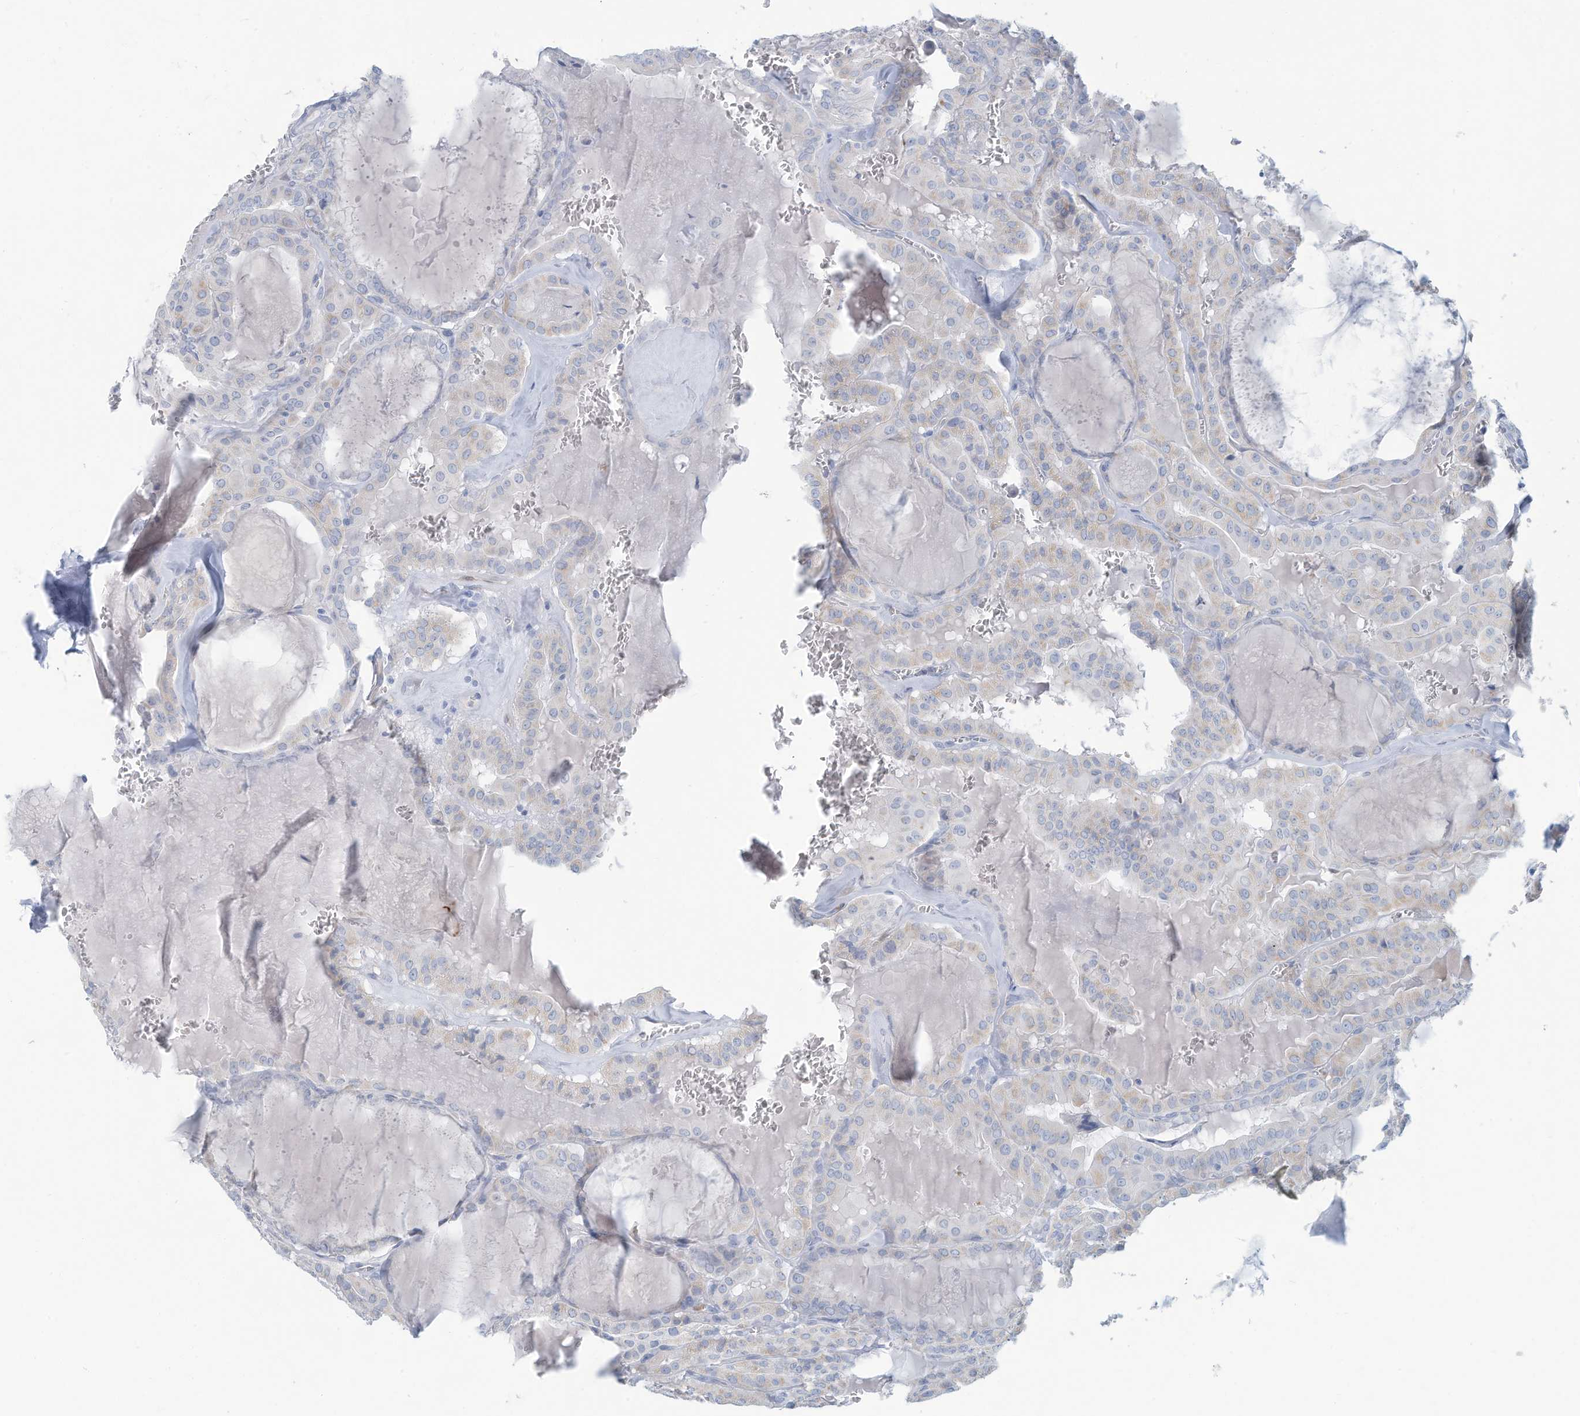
{"staining": {"intensity": "negative", "quantity": "none", "location": "none"}, "tissue": "thyroid cancer", "cell_type": "Tumor cells", "image_type": "cancer", "snomed": [{"axis": "morphology", "description": "Papillary adenocarcinoma, NOS"}, {"axis": "topography", "description": "Thyroid gland"}], "caption": "An immunohistochemistry (IHC) micrograph of papillary adenocarcinoma (thyroid) is shown. There is no staining in tumor cells of papillary adenocarcinoma (thyroid). Brightfield microscopy of immunohistochemistry stained with DAB (3,3'-diaminobenzidine) (brown) and hematoxylin (blue), captured at high magnification.", "gene": "ERI2", "patient": {"sex": "male", "age": 52}}